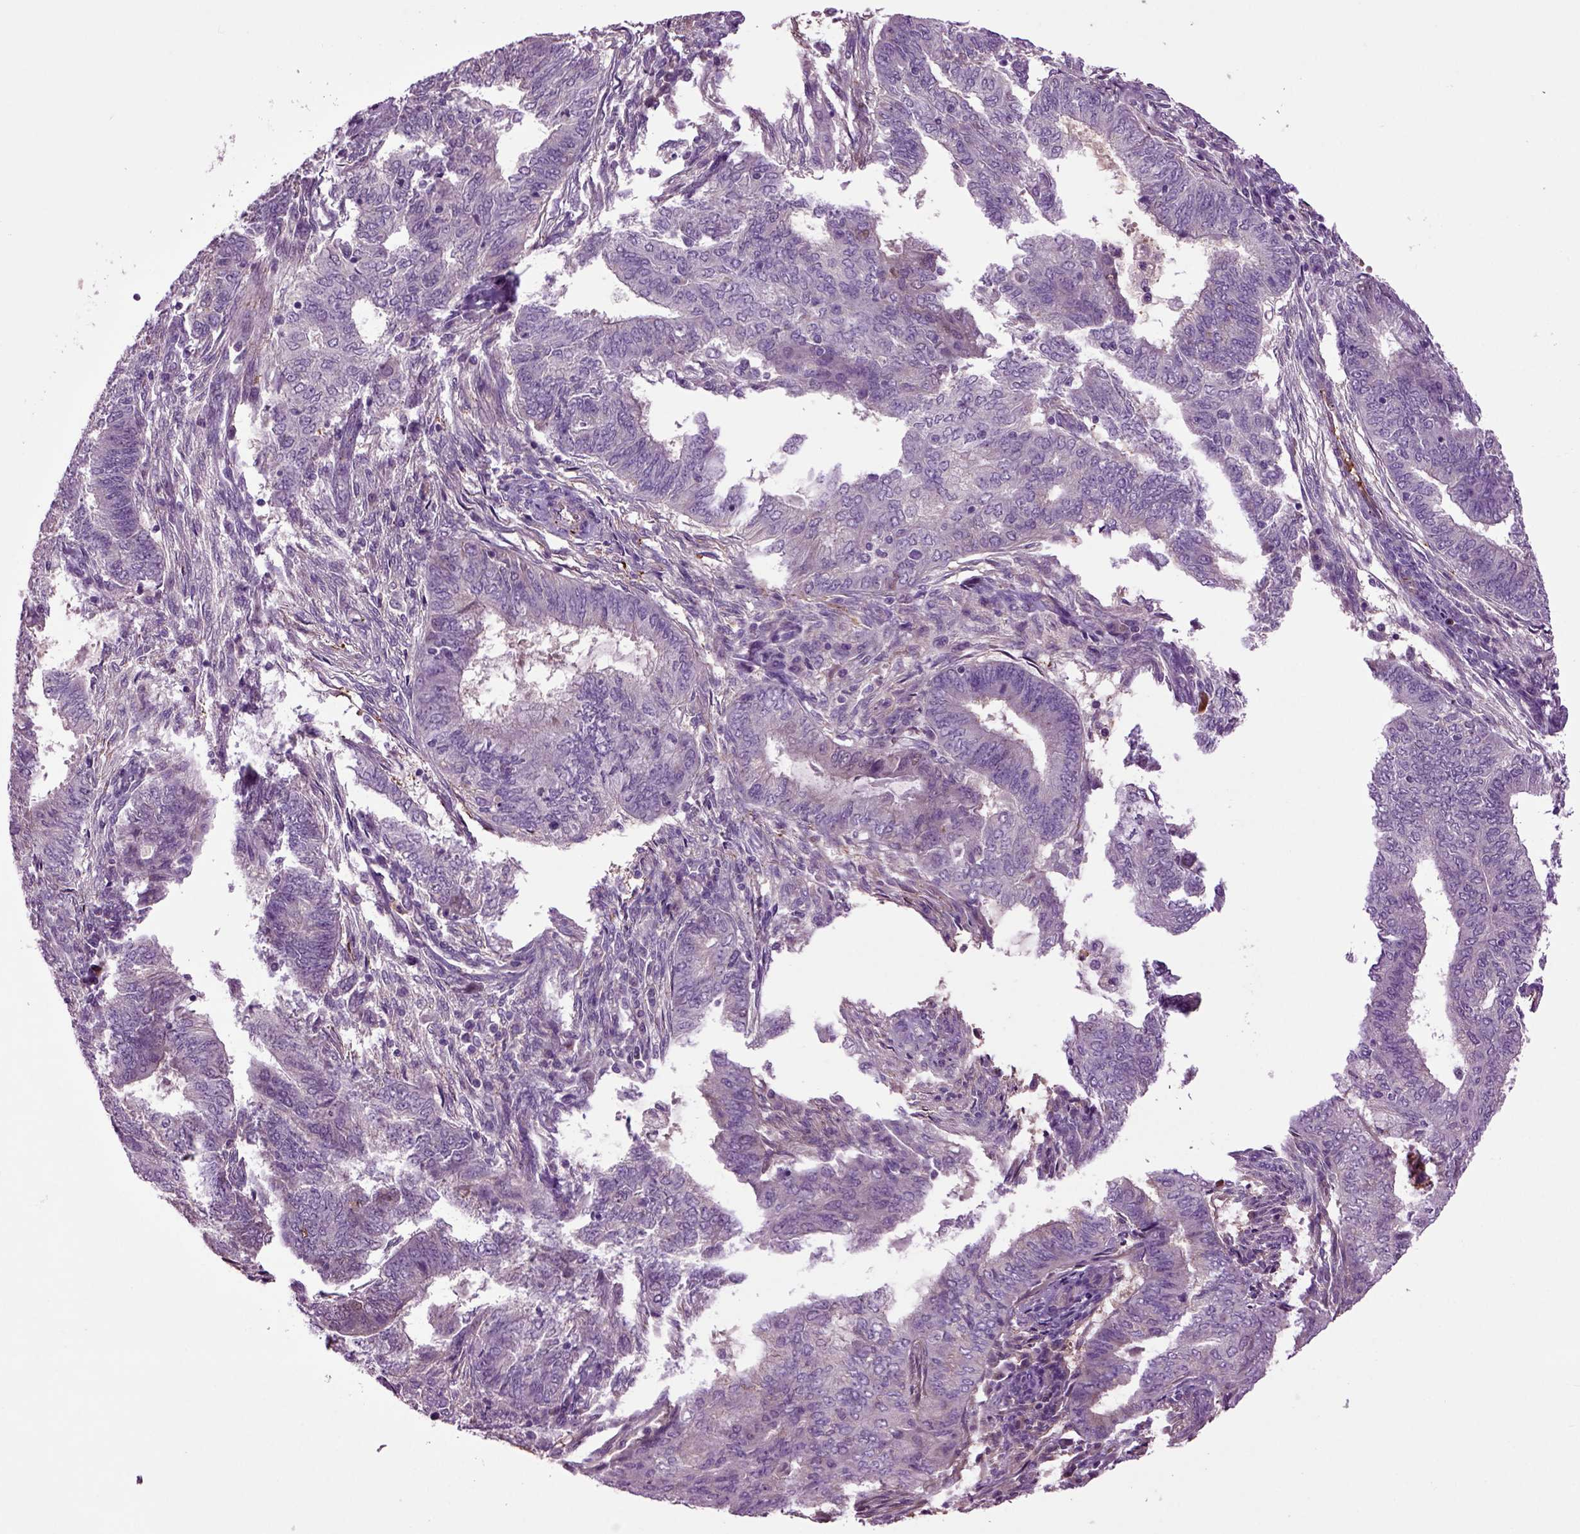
{"staining": {"intensity": "negative", "quantity": "none", "location": "none"}, "tissue": "endometrial cancer", "cell_type": "Tumor cells", "image_type": "cancer", "snomed": [{"axis": "morphology", "description": "Adenocarcinoma, NOS"}, {"axis": "topography", "description": "Endometrium"}], "caption": "Immunohistochemical staining of endometrial adenocarcinoma displays no significant staining in tumor cells. (Immunohistochemistry (ihc), brightfield microscopy, high magnification).", "gene": "SPON1", "patient": {"sex": "female", "age": 62}}